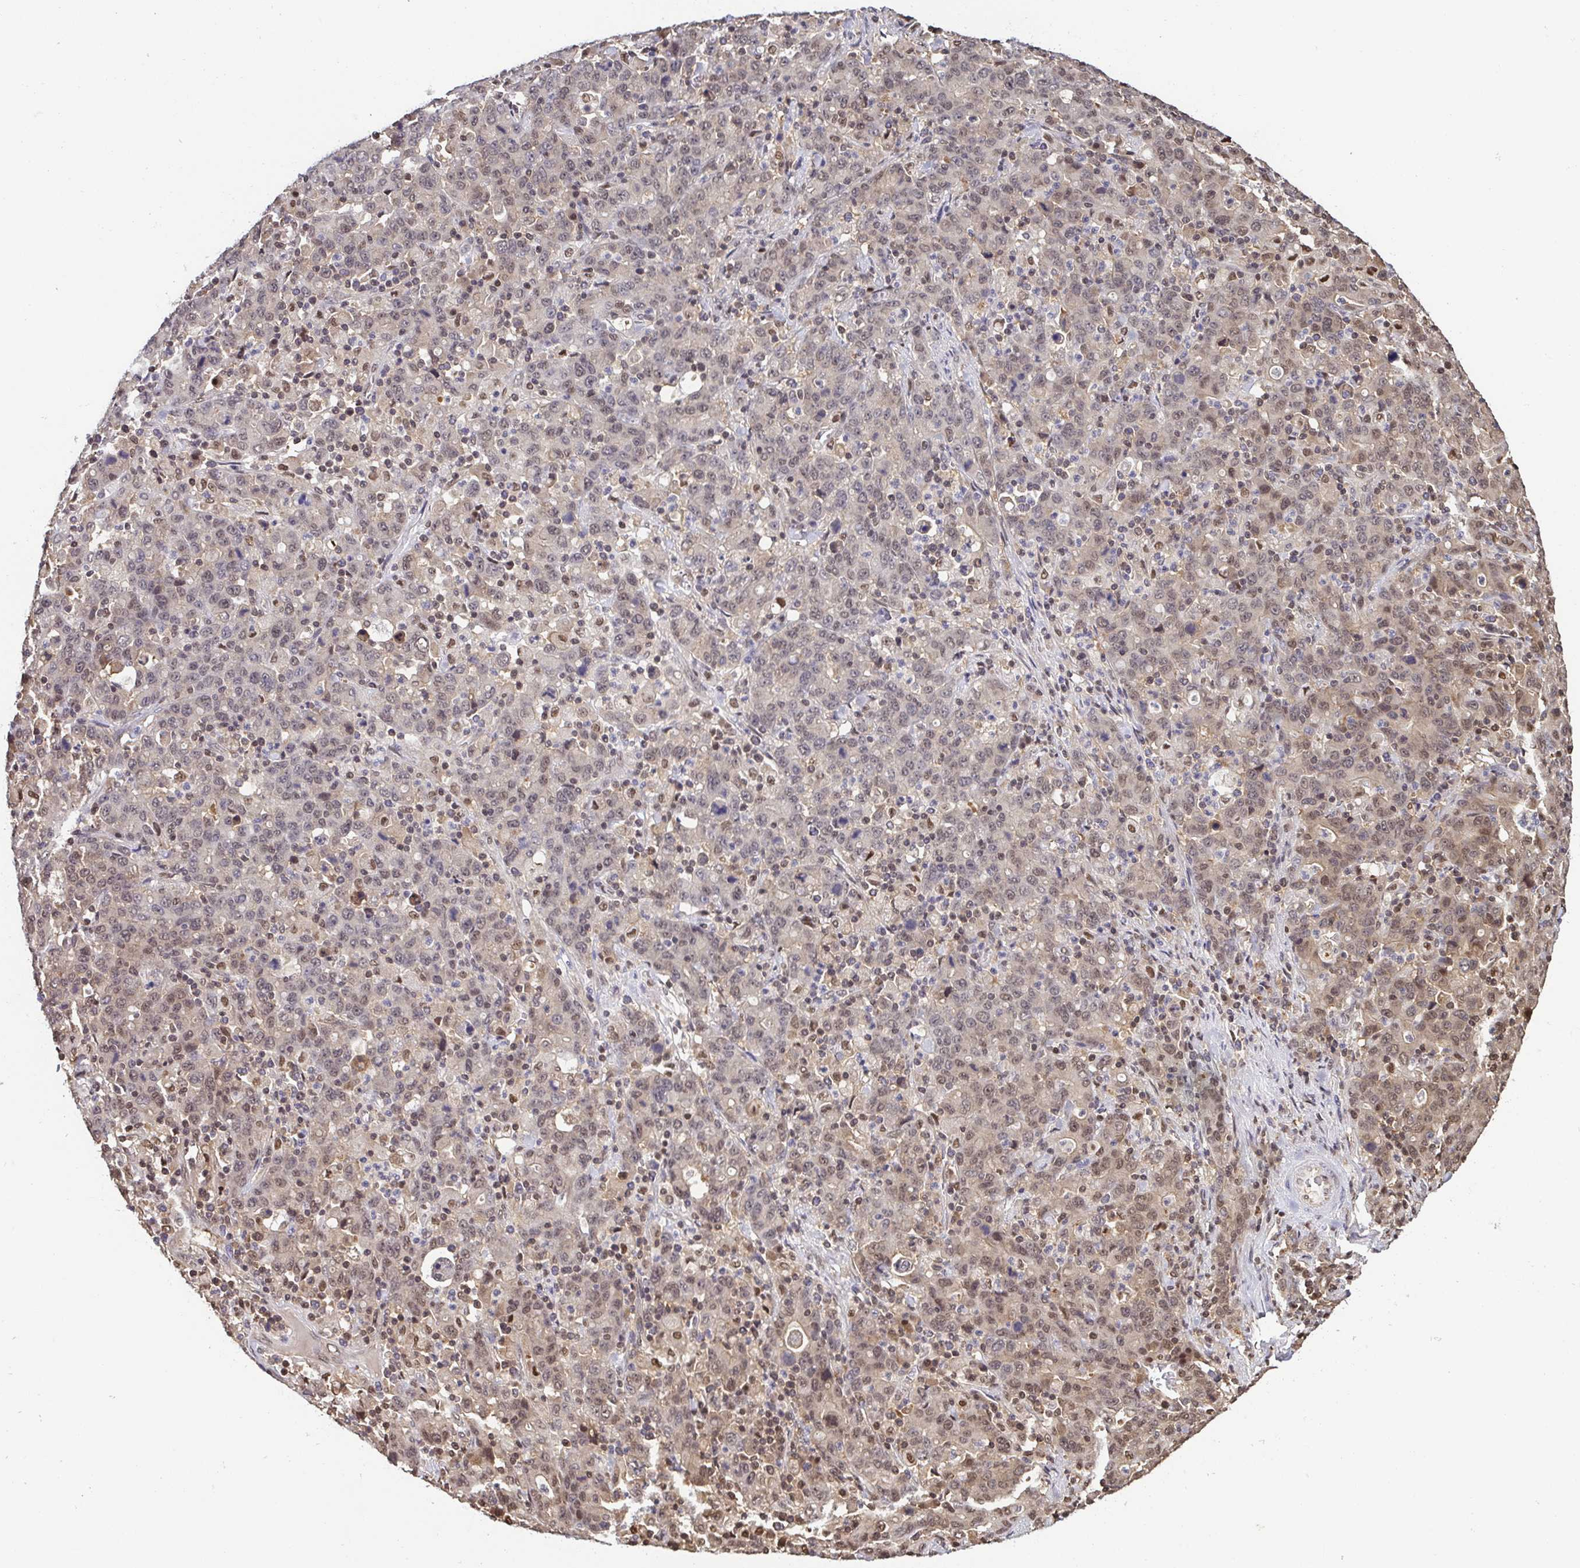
{"staining": {"intensity": "moderate", "quantity": "25%-75%", "location": "cytoplasmic/membranous,nuclear"}, "tissue": "stomach cancer", "cell_type": "Tumor cells", "image_type": "cancer", "snomed": [{"axis": "morphology", "description": "Adenocarcinoma, NOS"}, {"axis": "topography", "description": "Stomach, upper"}], "caption": "Protein analysis of stomach cancer tissue shows moderate cytoplasmic/membranous and nuclear expression in about 25%-75% of tumor cells.", "gene": "PSMB9", "patient": {"sex": "male", "age": 69}}